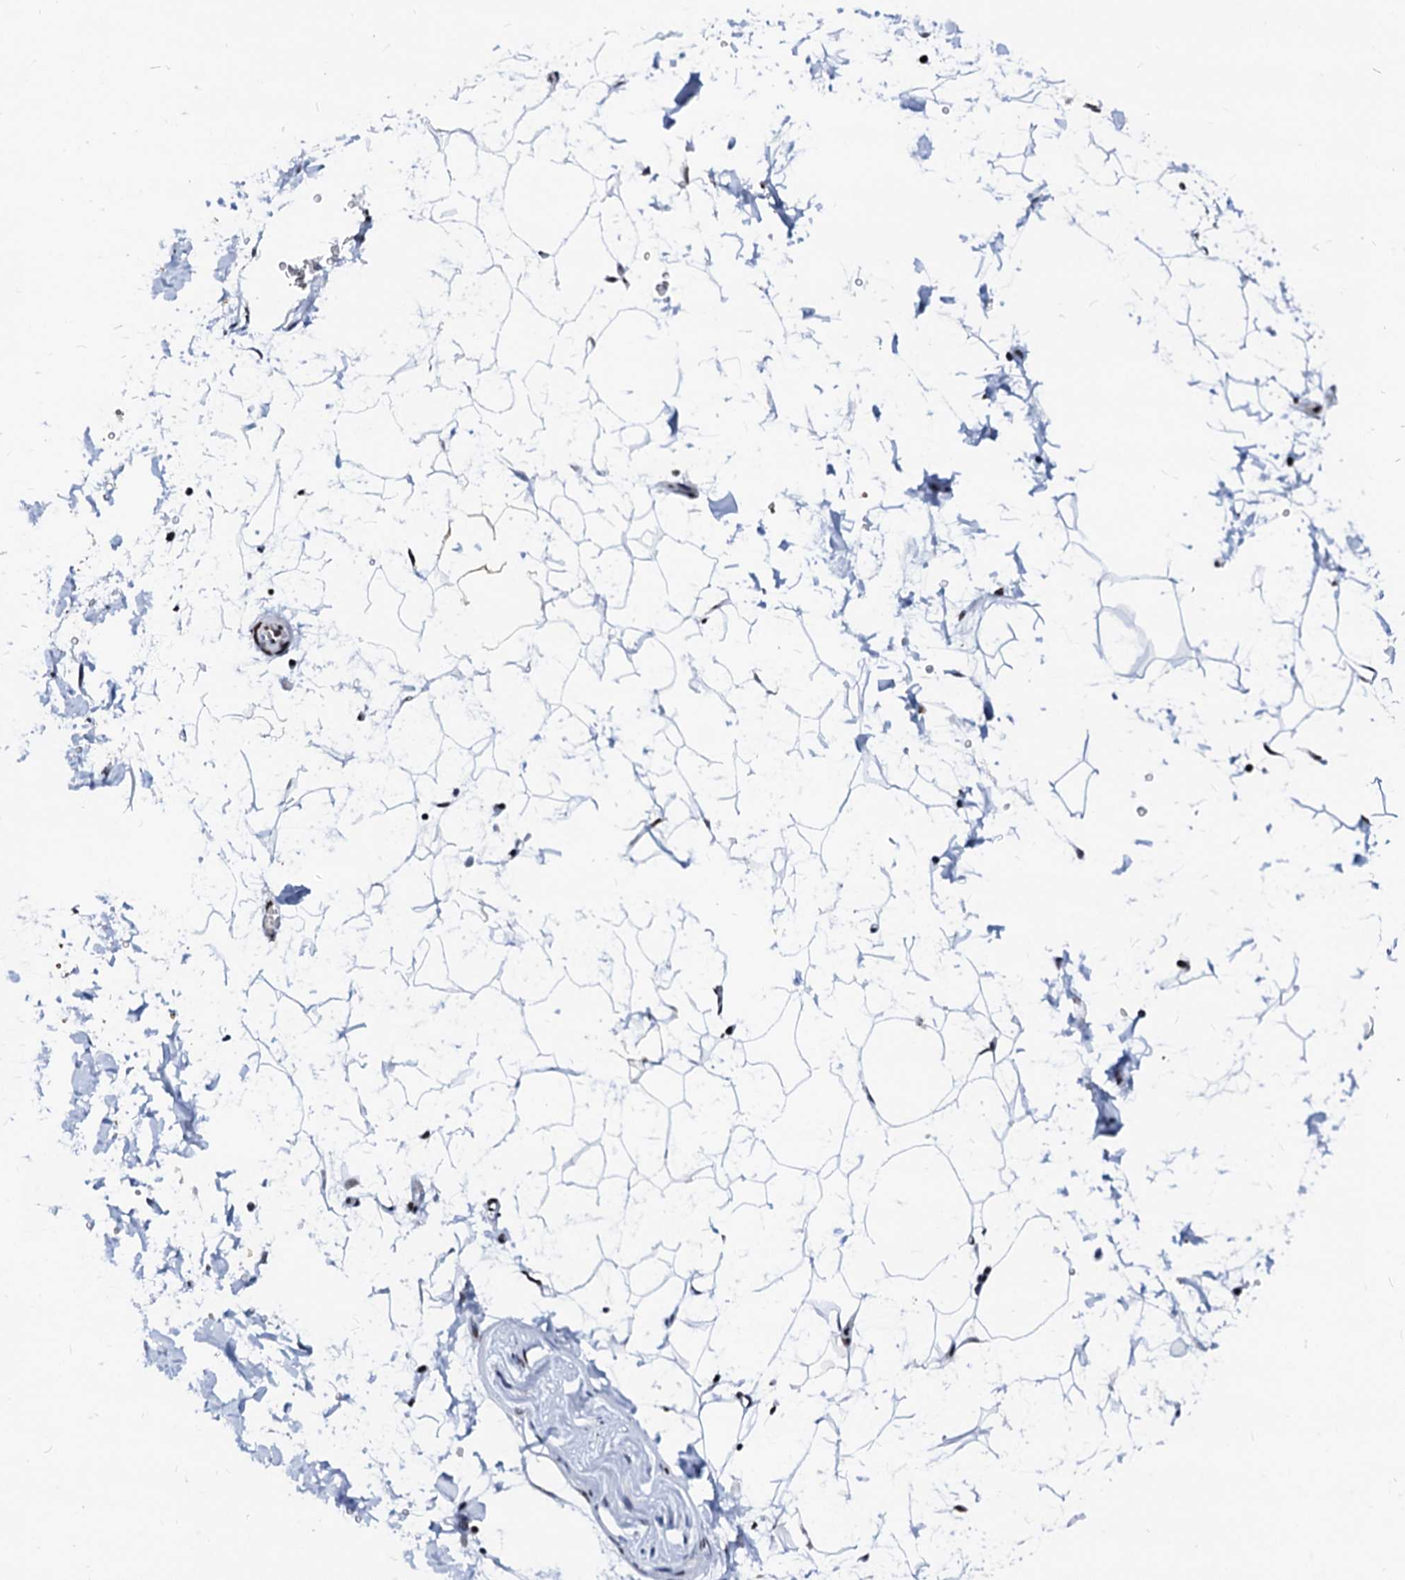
{"staining": {"intensity": "strong", "quantity": ">75%", "location": "nuclear"}, "tissue": "adipose tissue", "cell_type": "Adipocytes", "image_type": "normal", "snomed": [{"axis": "morphology", "description": "Normal tissue, NOS"}, {"axis": "topography", "description": "Soft tissue"}], "caption": "A histopathology image of adipose tissue stained for a protein displays strong nuclear brown staining in adipocytes. The staining is performed using DAB brown chromogen to label protein expression. The nuclei are counter-stained blue using hematoxylin.", "gene": "RALY", "patient": {"sex": "male", "age": 72}}